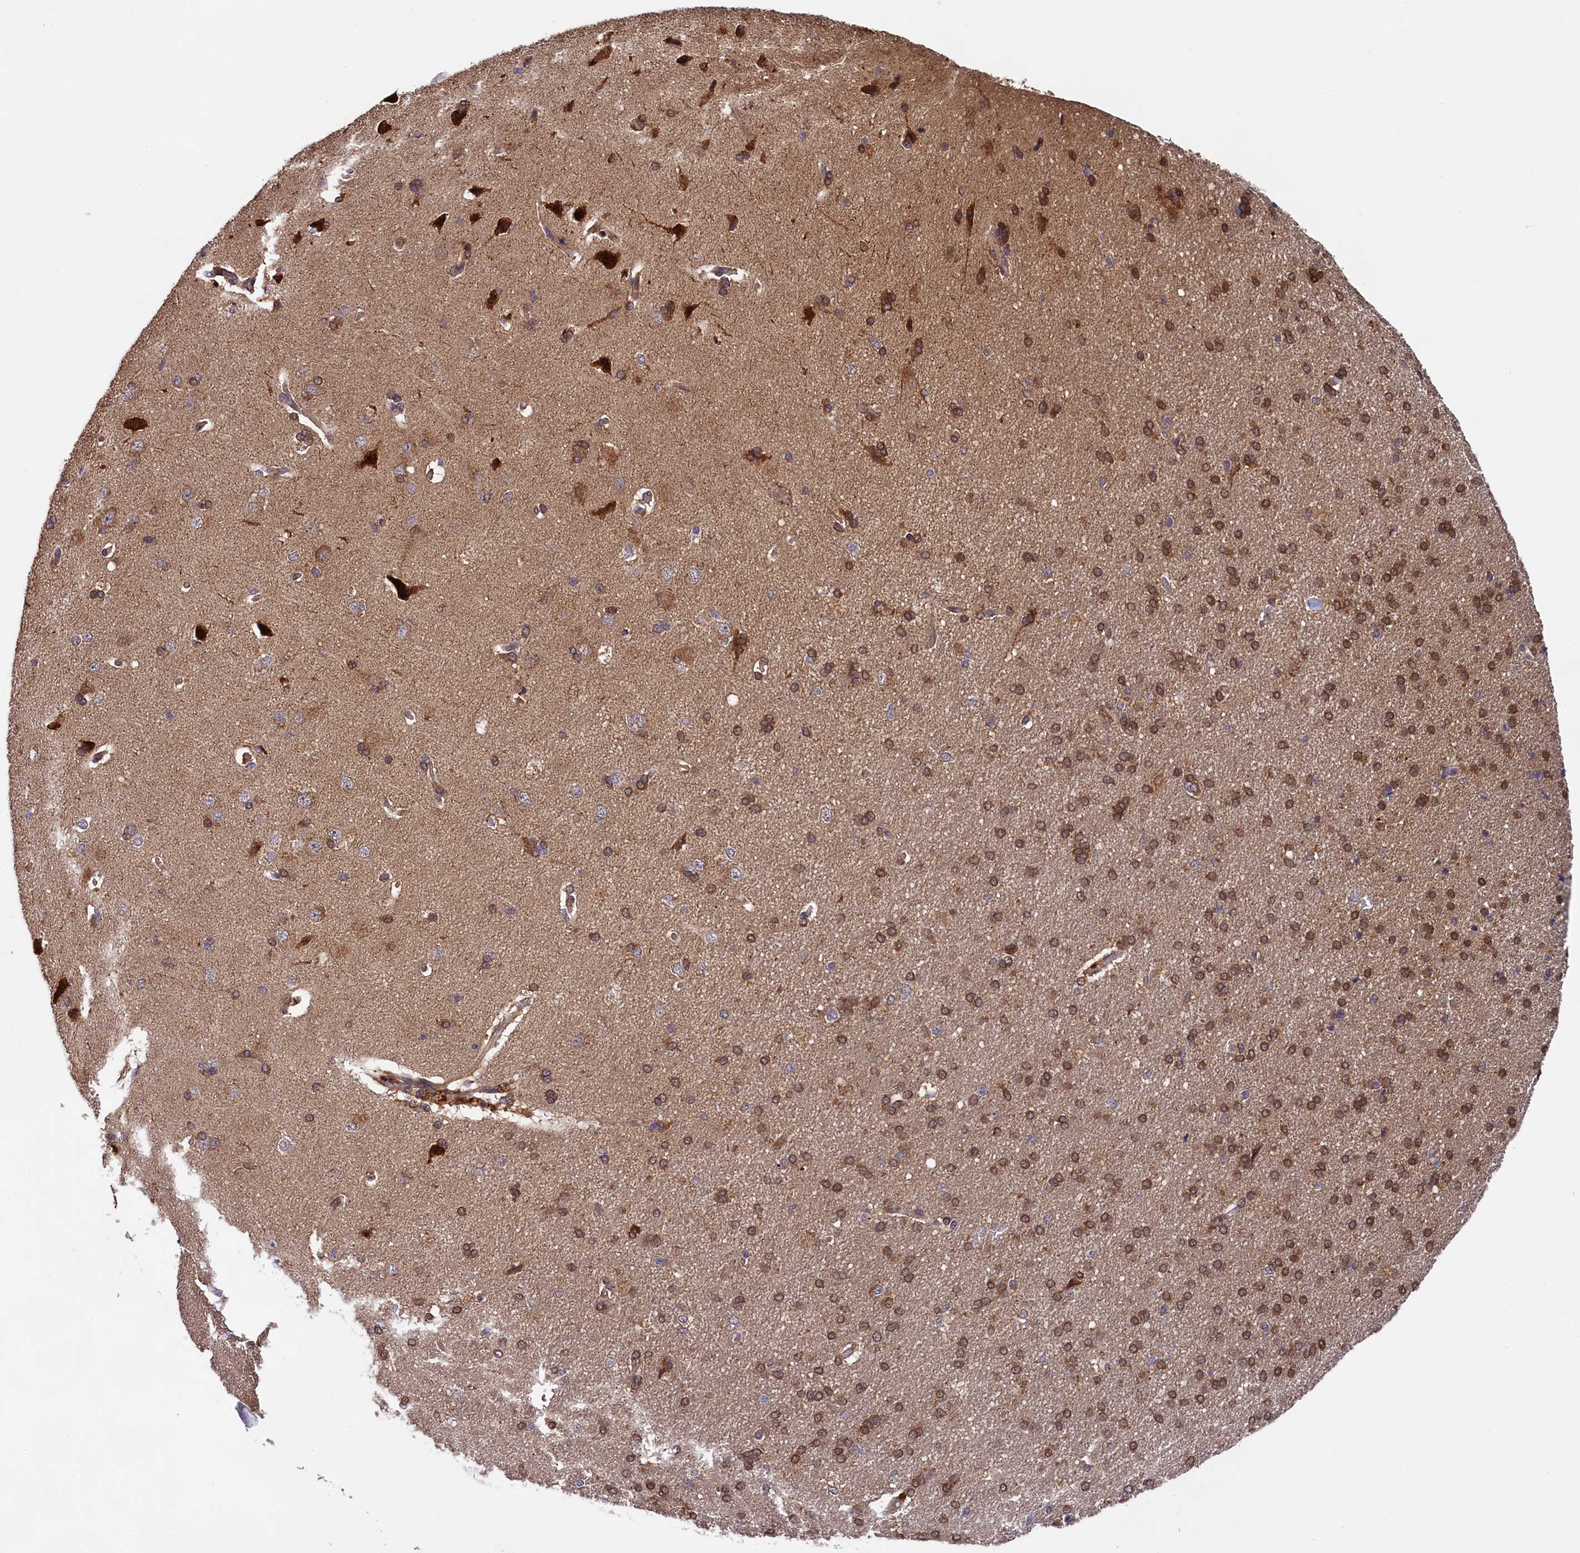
{"staining": {"intensity": "weak", "quantity": ">75%", "location": "cytoplasmic/membranous"}, "tissue": "cerebral cortex", "cell_type": "Endothelial cells", "image_type": "normal", "snomed": [{"axis": "morphology", "description": "Normal tissue, NOS"}, {"axis": "topography", "description": "Cerebral cortex"}], "caption": "About >75% of endothelial cells in benign cerebral cortex reveal weak cytoplasmic/membranous protein staining as visualized by brown immunohistochemical staining.", "gene": "DOHH", "patient": {"sex": "male", "age": 62}}